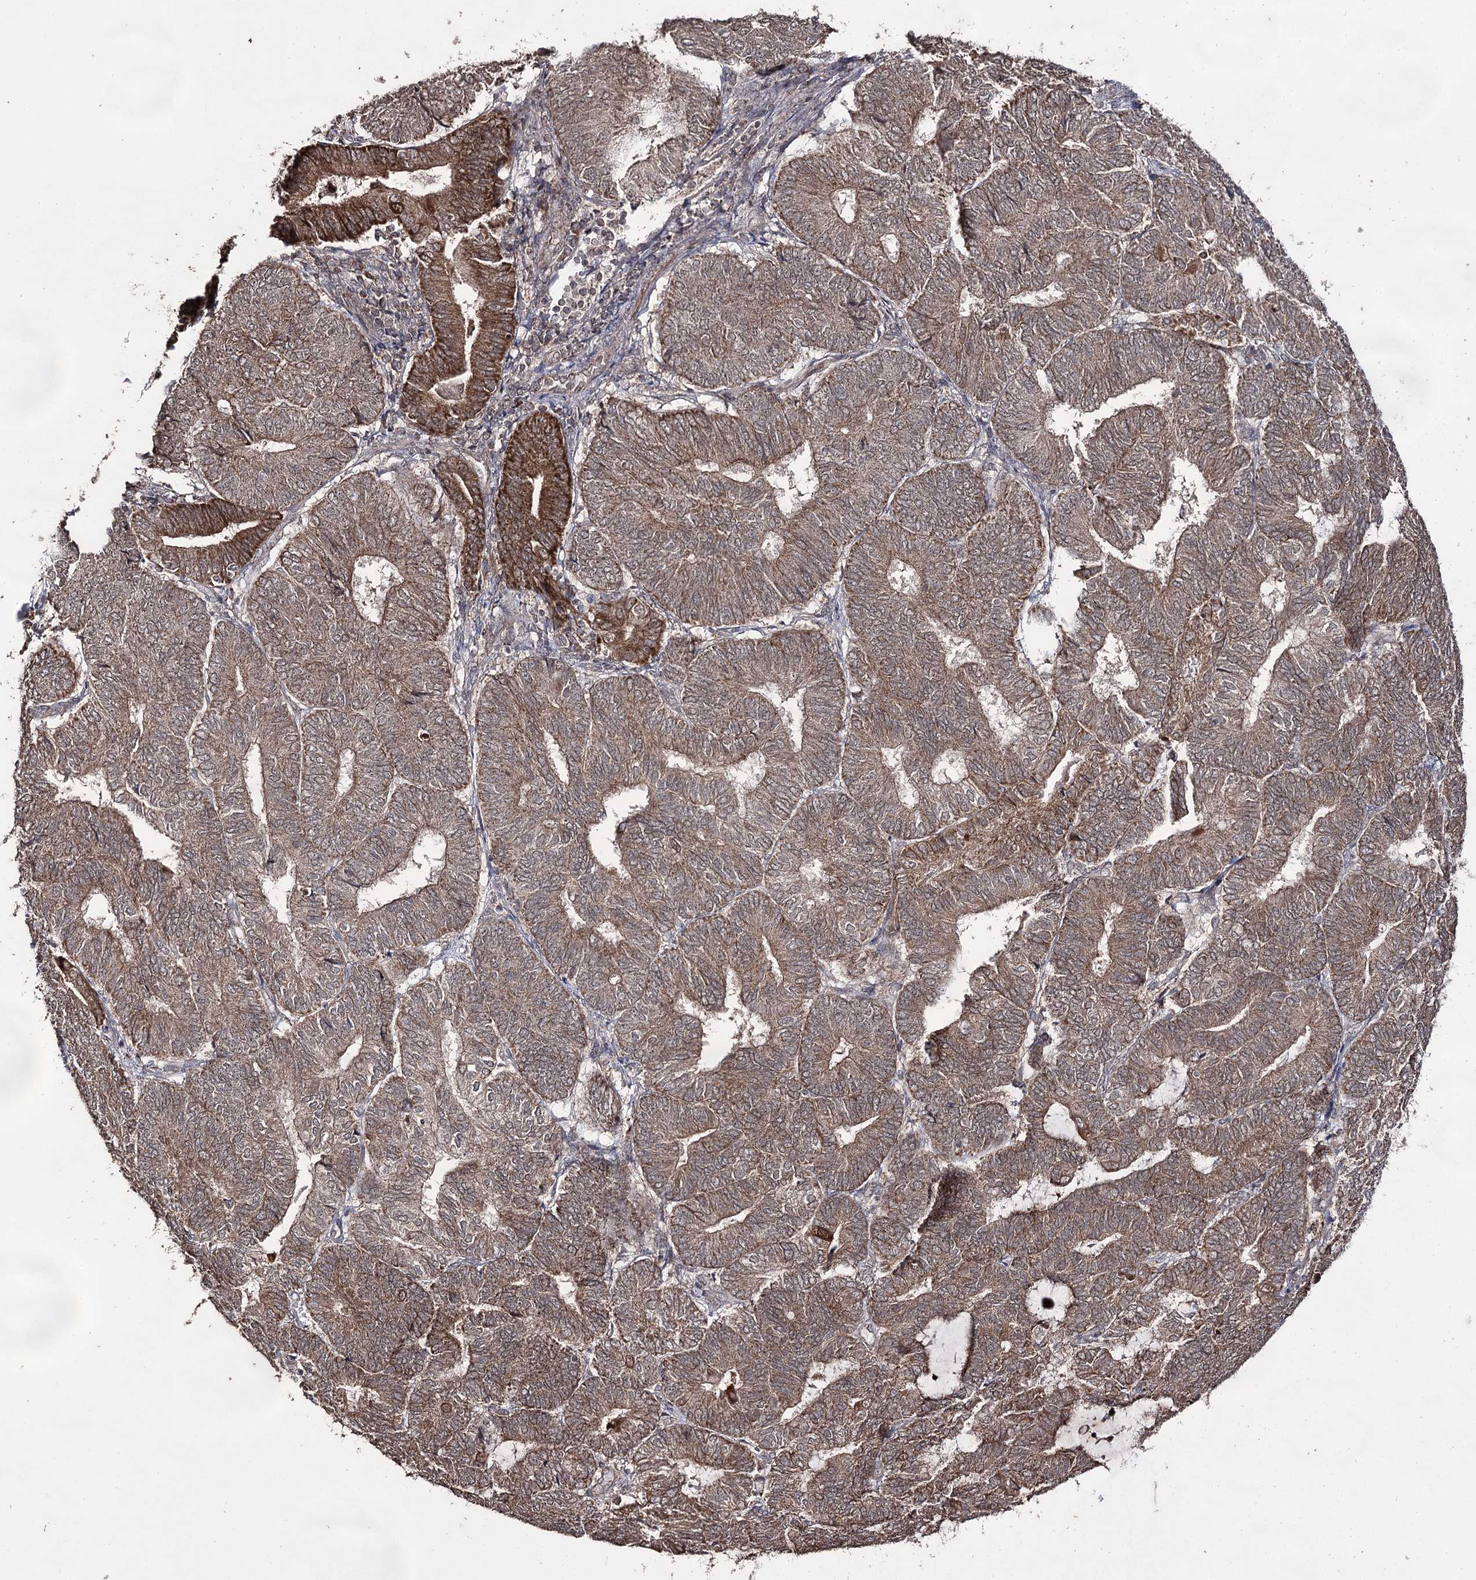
{"staining": {"intensity": "moderate", "quantity": ">75%", "location": "cytoplasmic/membranous,nuclear"}, "tissue": "endometrial cancer", "cell_type": "Tumor cells", "image_type": "cancer", "snomed": [{"axis": "morphology", "description": "Adenocarcinoma, NOS"}, {"axis": "topography", "description": "Endometrium"}], "caption": "Tumor cells display medium levels of moderate cytoplasmic/membranous and nuclear positivity in approximately >75% of cells in human endometrial cancer (adenocarcinoma).", "gene": "ACTR6", "patient": {"sex": "female", "age": 81}}